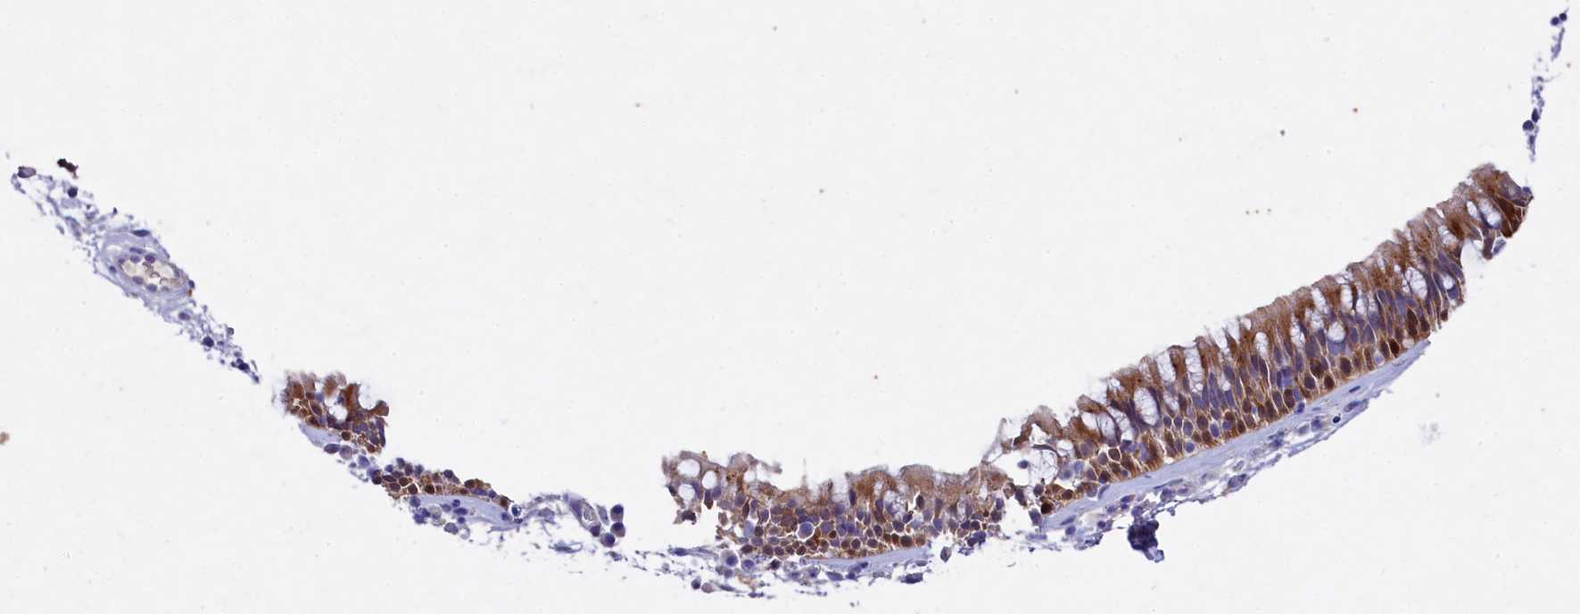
{"staining": {"intensity": "moderate", "quantity": ">75%", "location": "cytoplasmic/membranous"}, "tissue": "nasopharynx", "cell_type": "Respiratory epithelial cells", "image_type": "normal", "snomed": [{"axis": "morphology", "description": "Normal tissue, NOS"}, {"axis": "morphology", "description": "Inflammation, NOS"}, {"axis": "morphology", "description": "Malignant melanoma, Metastatic site"}, {"axis": "topography", "description": "Nasopharynx"}], "caption": "Moderate cytoplasmic/membranous staining for a protein is present in about >75% of respiratory epithelial cells of benign nasopharynx using IHC.", "gene": "TGDS", "patient": {"sex": "male", "age": 70}}